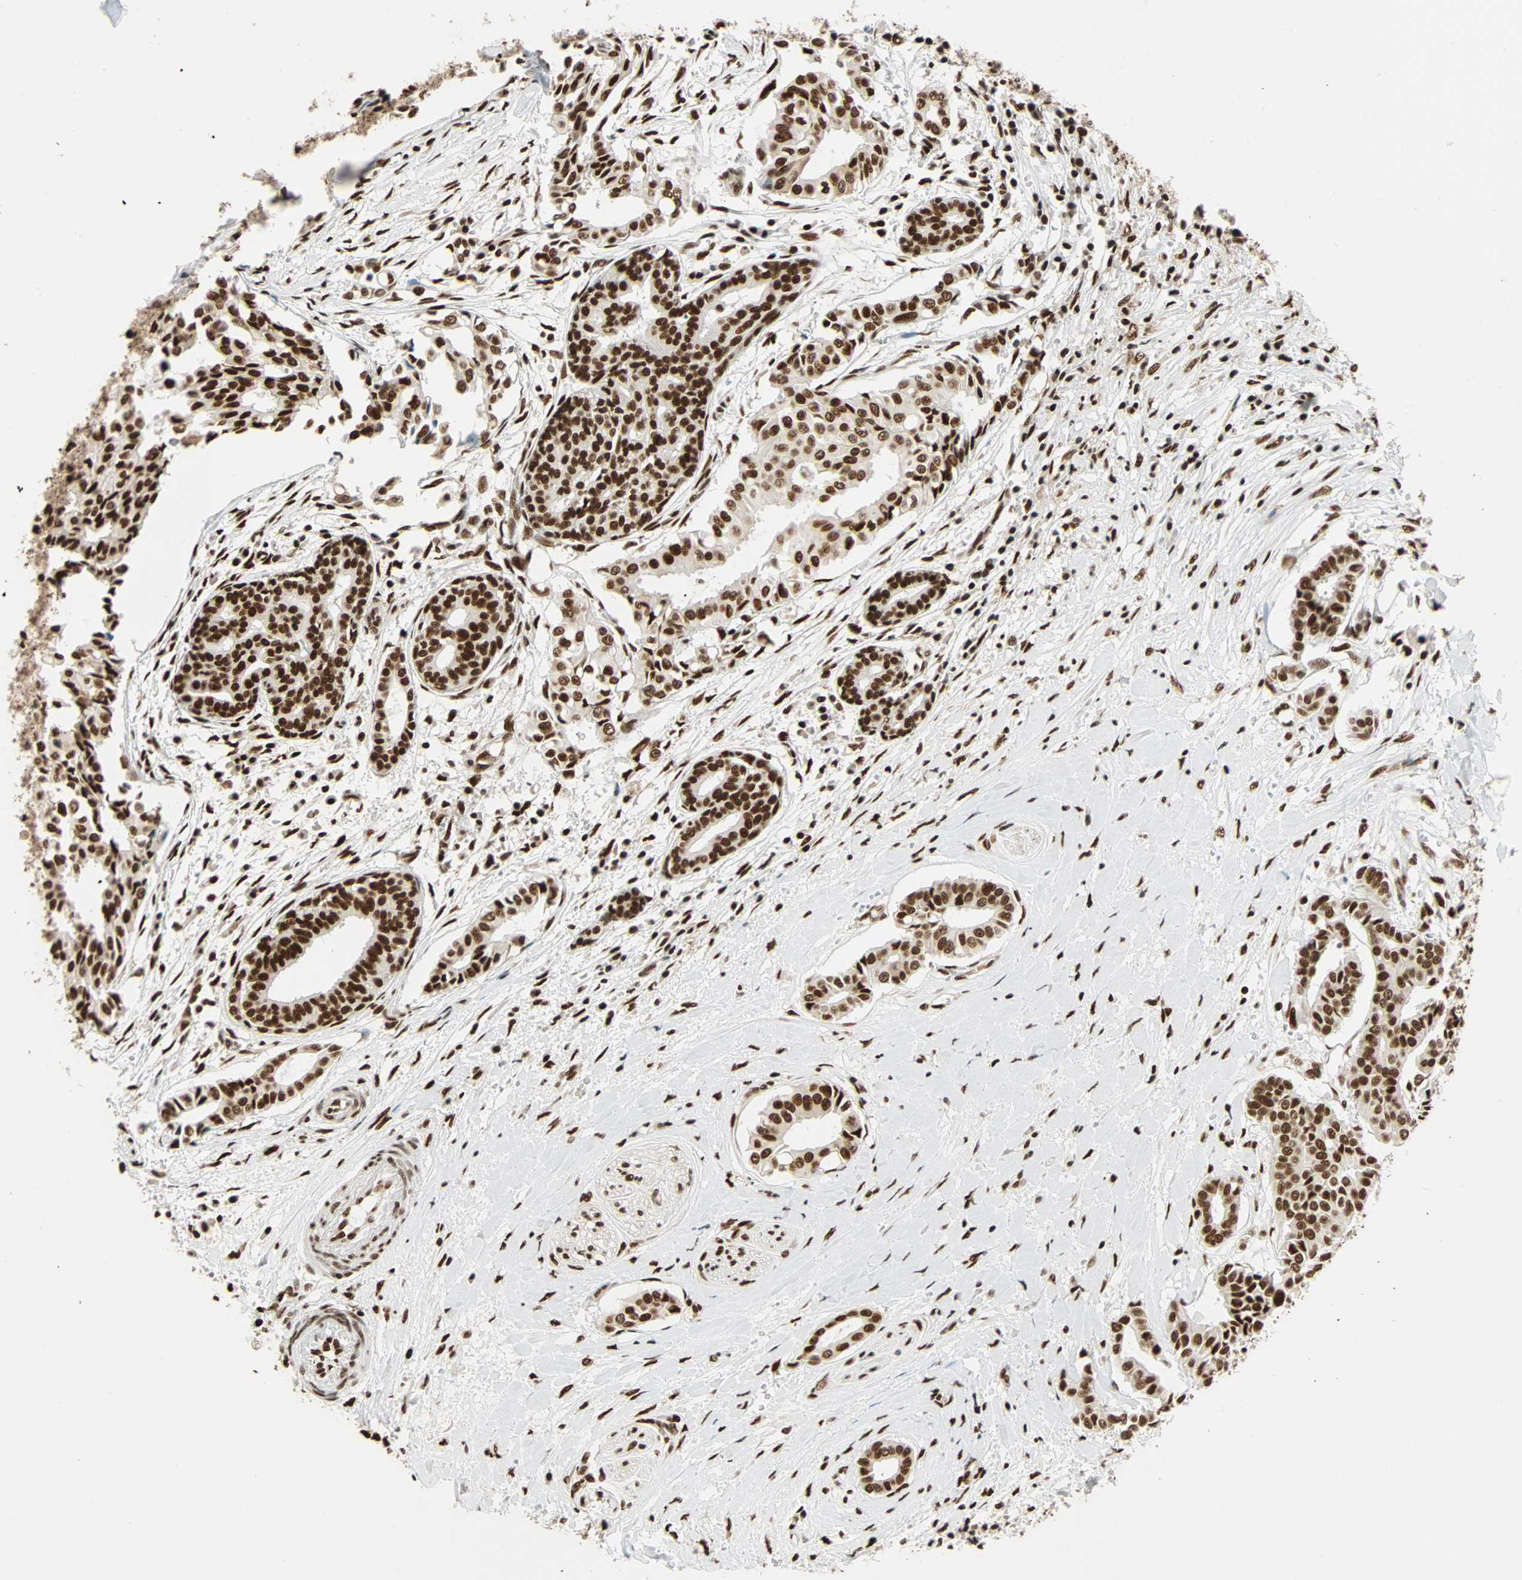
{"staining": {"intensity": "strong", "quantity": ">75%", "location": "nuclear"}, "tissue": "head and neck cancer", "cell_type": "Tumor cells", "image_type": "cancer", "snomed": [{"axis": "morphology", "description": "Adenocarcinoma, NOS"}, {"axis": "topography", "description": "Salivary gland"}, {"axis": "topography", "description": "Head-Neck"}], "caption": "An immunohistochemistry image of neoplastic tissue is shown. Protein staining in brown shows strong nuclear positivity in adenocarcinoma (head and neck) within tumor cells.", "gene": "CDK12", "patient": {"sex": "female", "age": 59}}